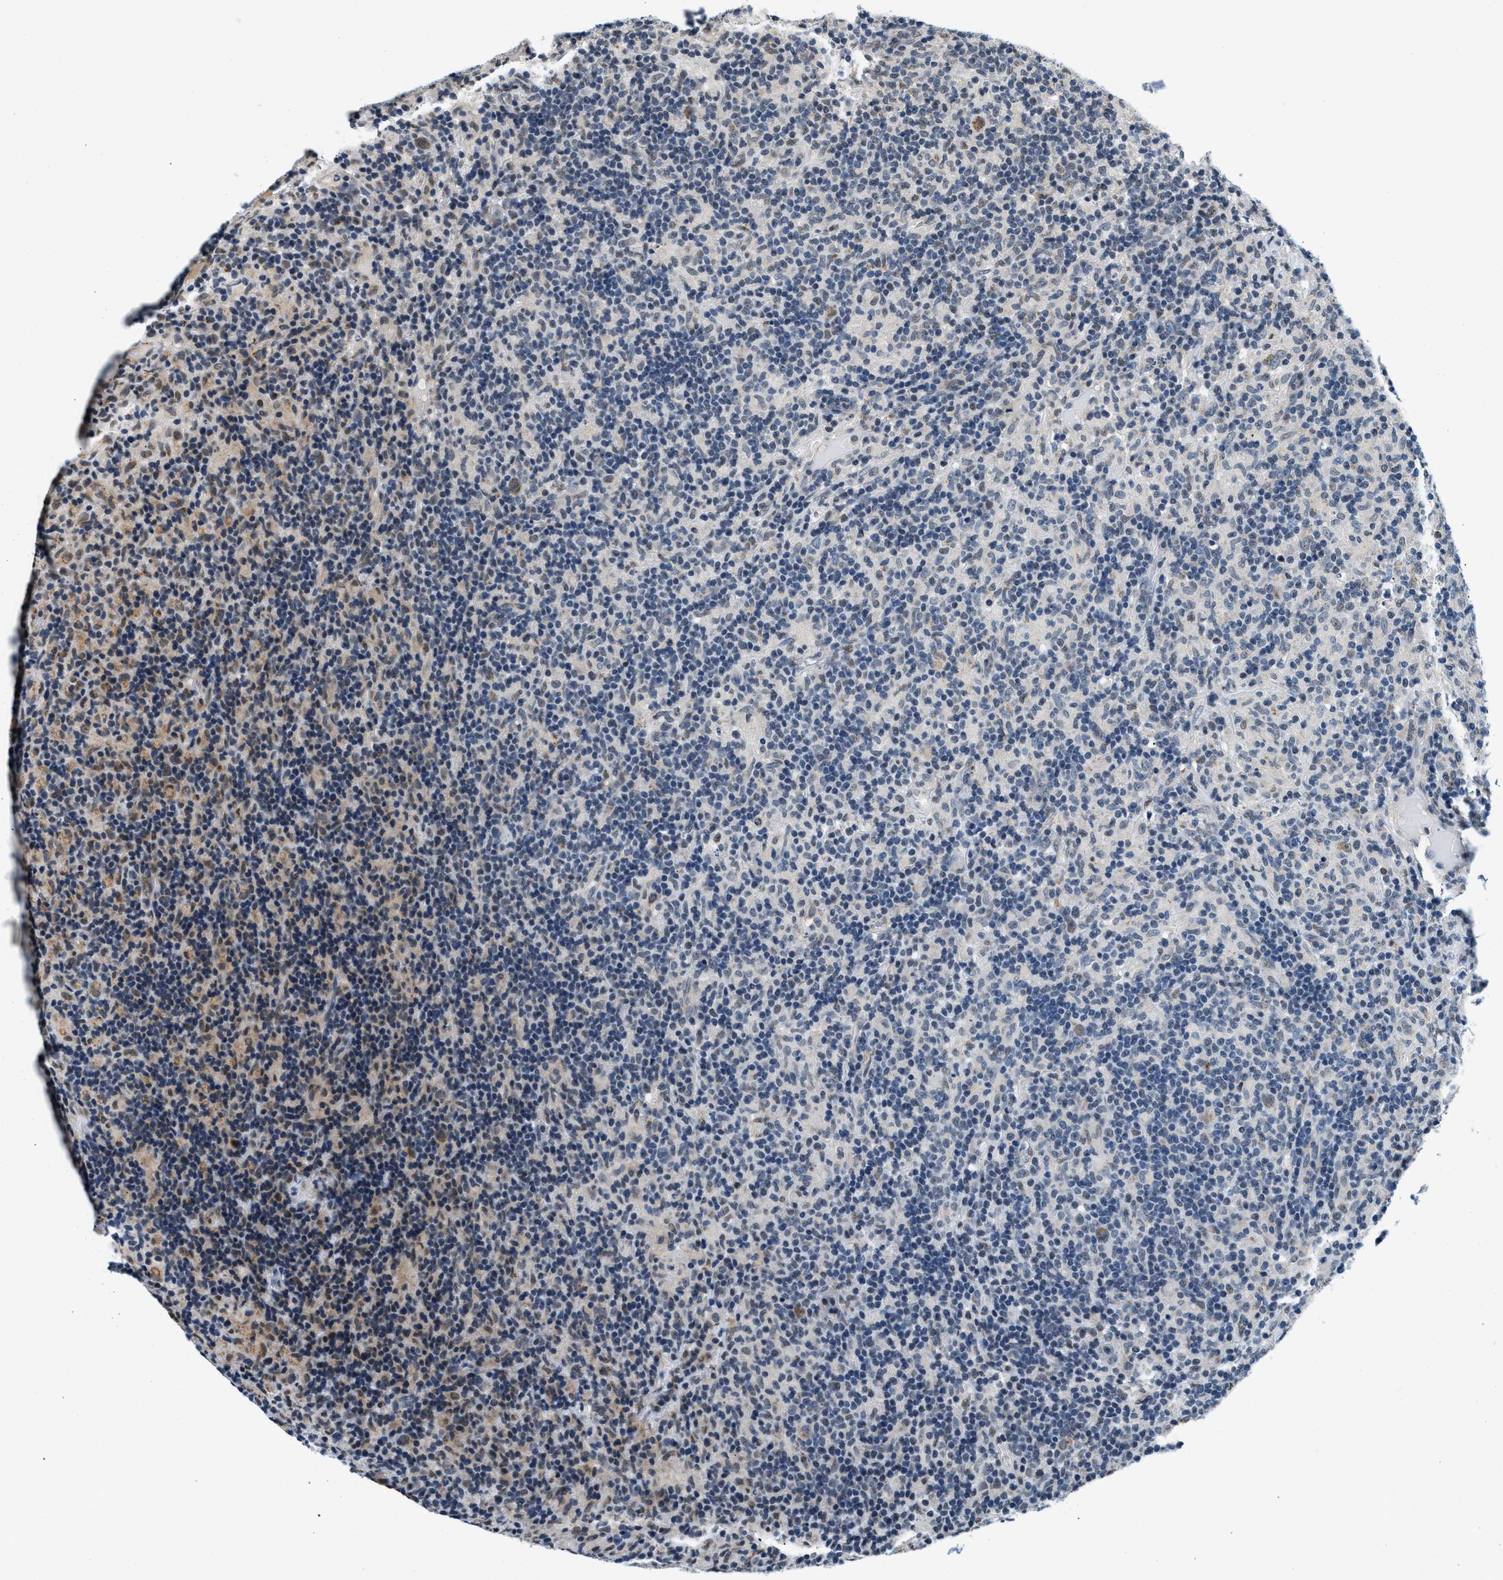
{"staining": {"intensity": "weak", "quantity": ">75%", "location": "cytoplasmic/membranous"}, "tissue": "lymphoma", "cell_type": "Tumor cells", "image_type": "cancer", "snomed": [{"axis": "morphology", "description": "Hodgkin's disease, NOS"}, {"axis": "topography", "description": "Lymph node"}], "caption": "This micrograph reveals IHC staining of human Hodgkin's disease, with low weak cytoplasmic/membranous positivity in about >75% of tumor cells.", "gene": "KCNMB2", "patient": {"sex": "male", "age": 70}}